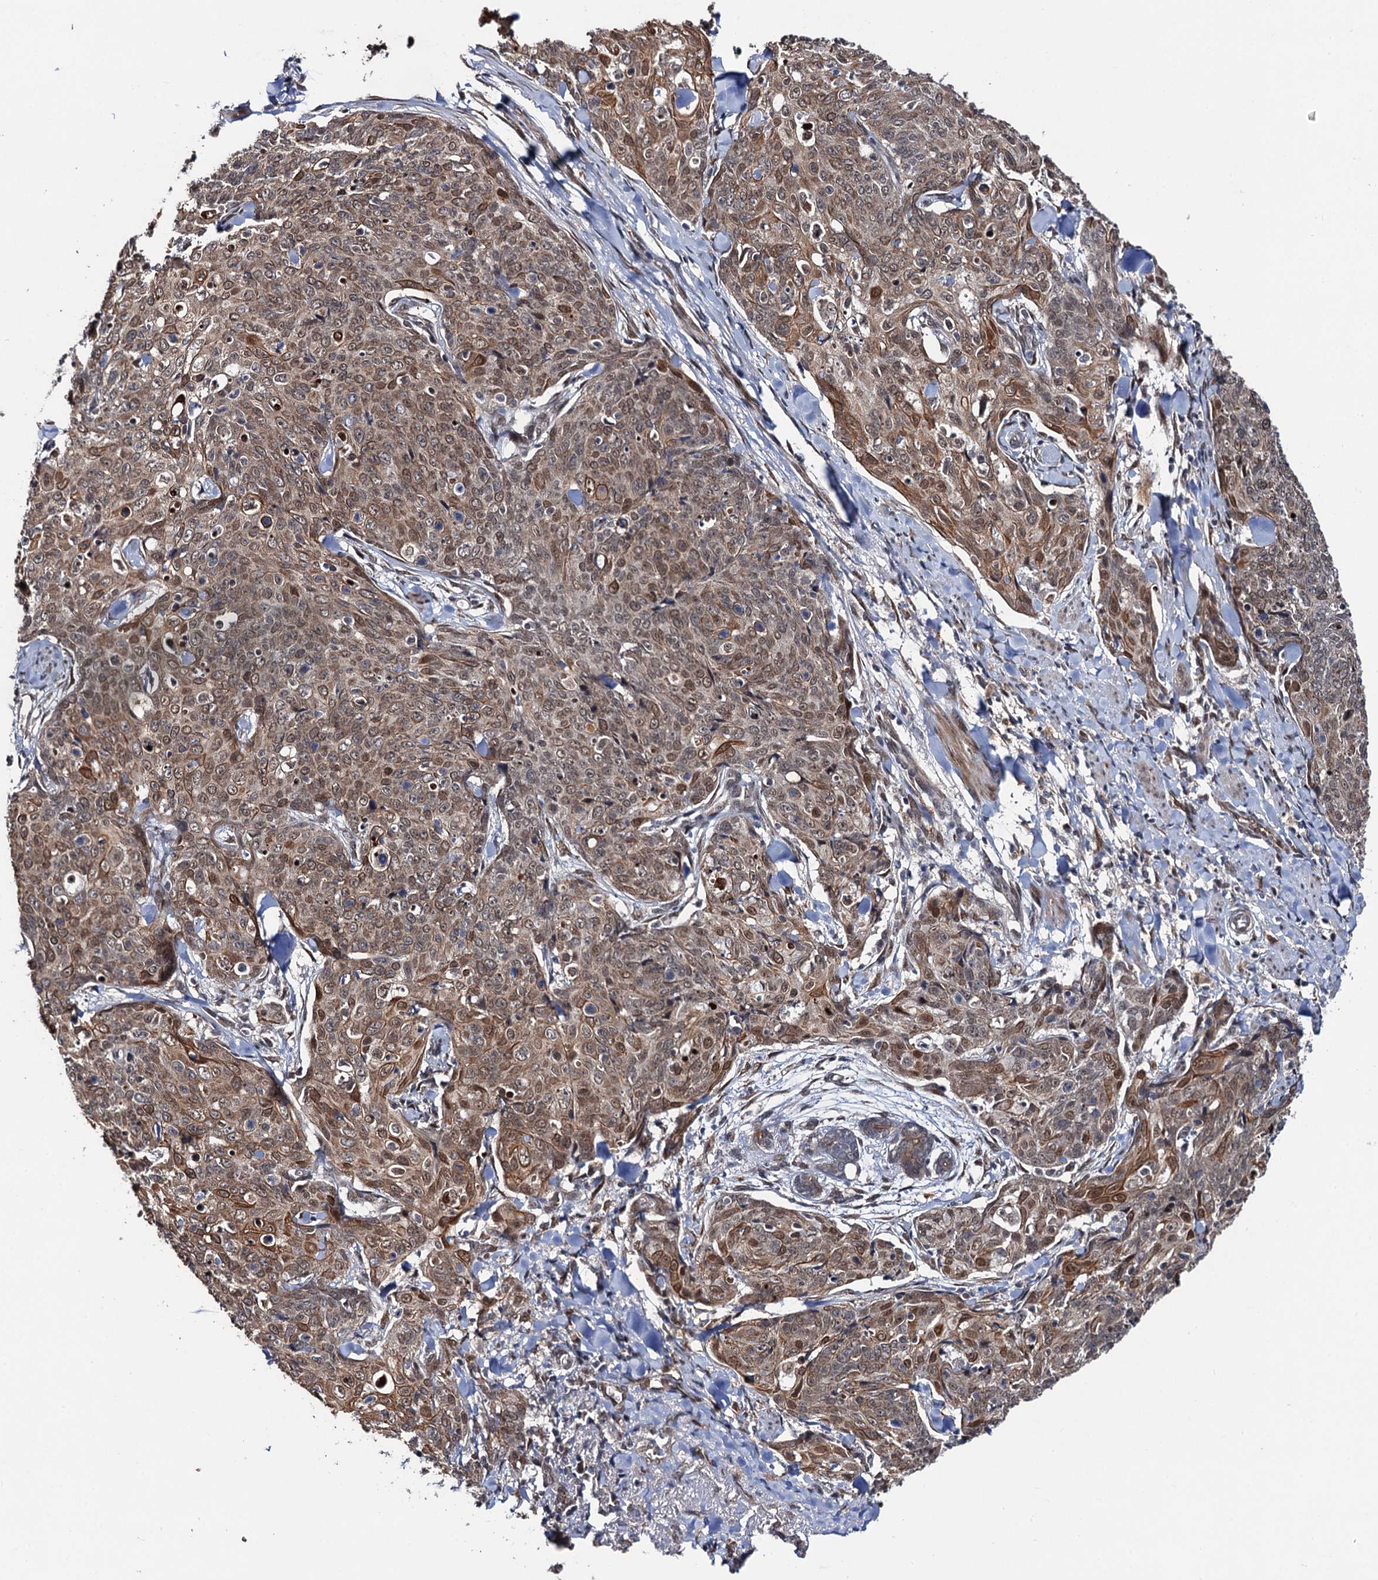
{"staining": {"intensity": "moderate", "quantity": ">75%", "location": "cytoplasmic/membranous,nuclear"}, "tissue": "skin cancer", "cell_type": "Tumor cells", "image_type": "cancer", "snomed": [{"axis": "morphology", "description": "Squamous cell carcinoma, NOS"}, {"axis": "topography", "description": "Skin"}, {"axis": "topography", "description": "Vulva"}], "caption": "The histopathology image demonstrates a brown stain indicating the presence of a protein in the cytoplasmic/membranous and nuclear of tumor cells in skin cancer.", "gene": "LRRC63", "patient": {"sex": "female", "age": 85}}